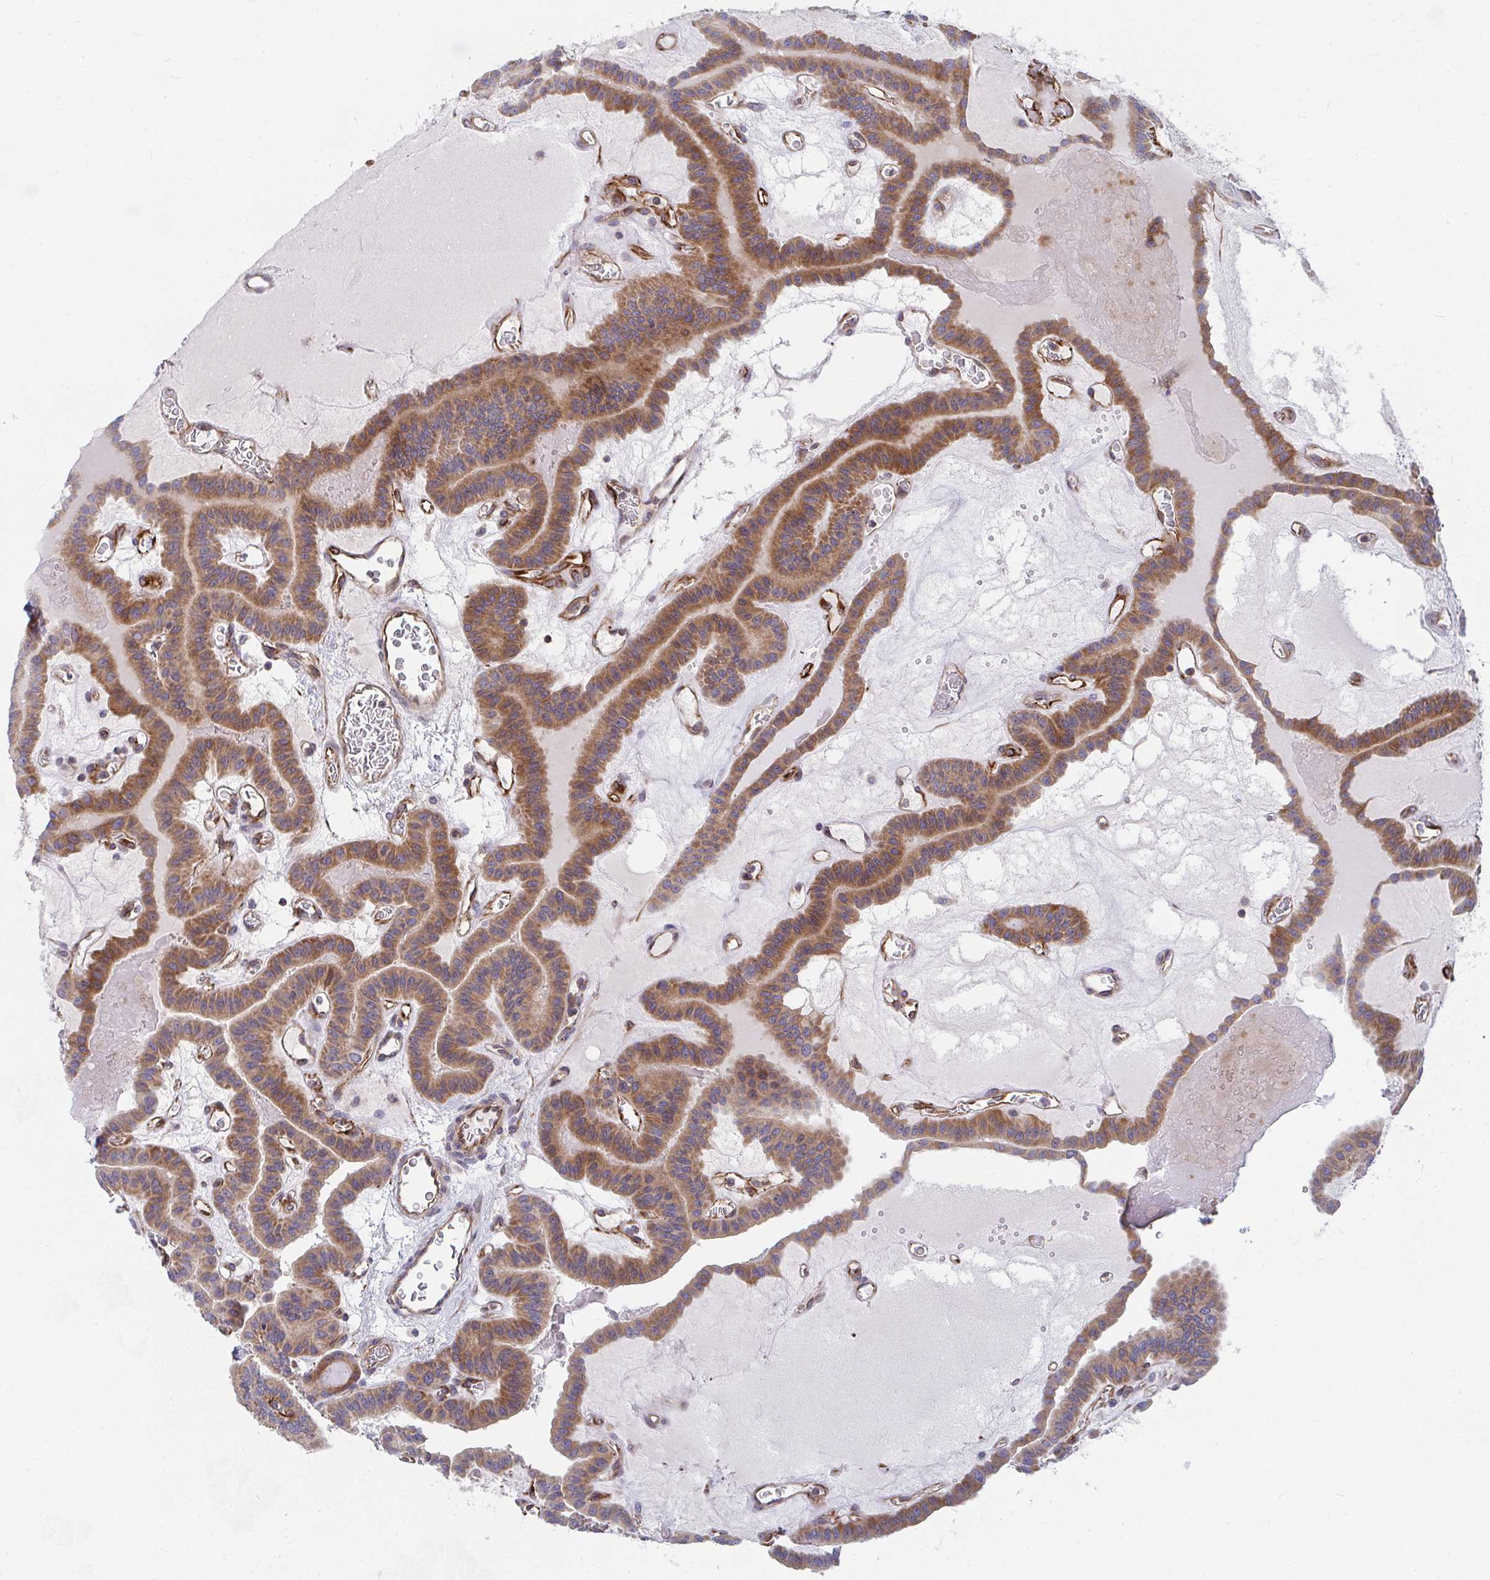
{"staining": {"intensity": "moderate", "quantity": ">75%", "location": "cytoplasmic/membranous"}, "tissue": "thyroid cancer", "cell_type": "Tumor cells", "image_type": "cancer", "snomed": [{"axis": "morphology", "description": "Papillary adenocarcinoma, NOS"}, {"axis": "topography", "description": "Thyroid gland"}], "caption": "Human papillary adenocarcinoma (thyroid) stained for a protein (brown) exhibits moderate cytoplasmic/membranous positive positivity in about >75% of tumor cells.", "gene": "EIF1AD", "patient": {"sex": "male", "age": 87}}